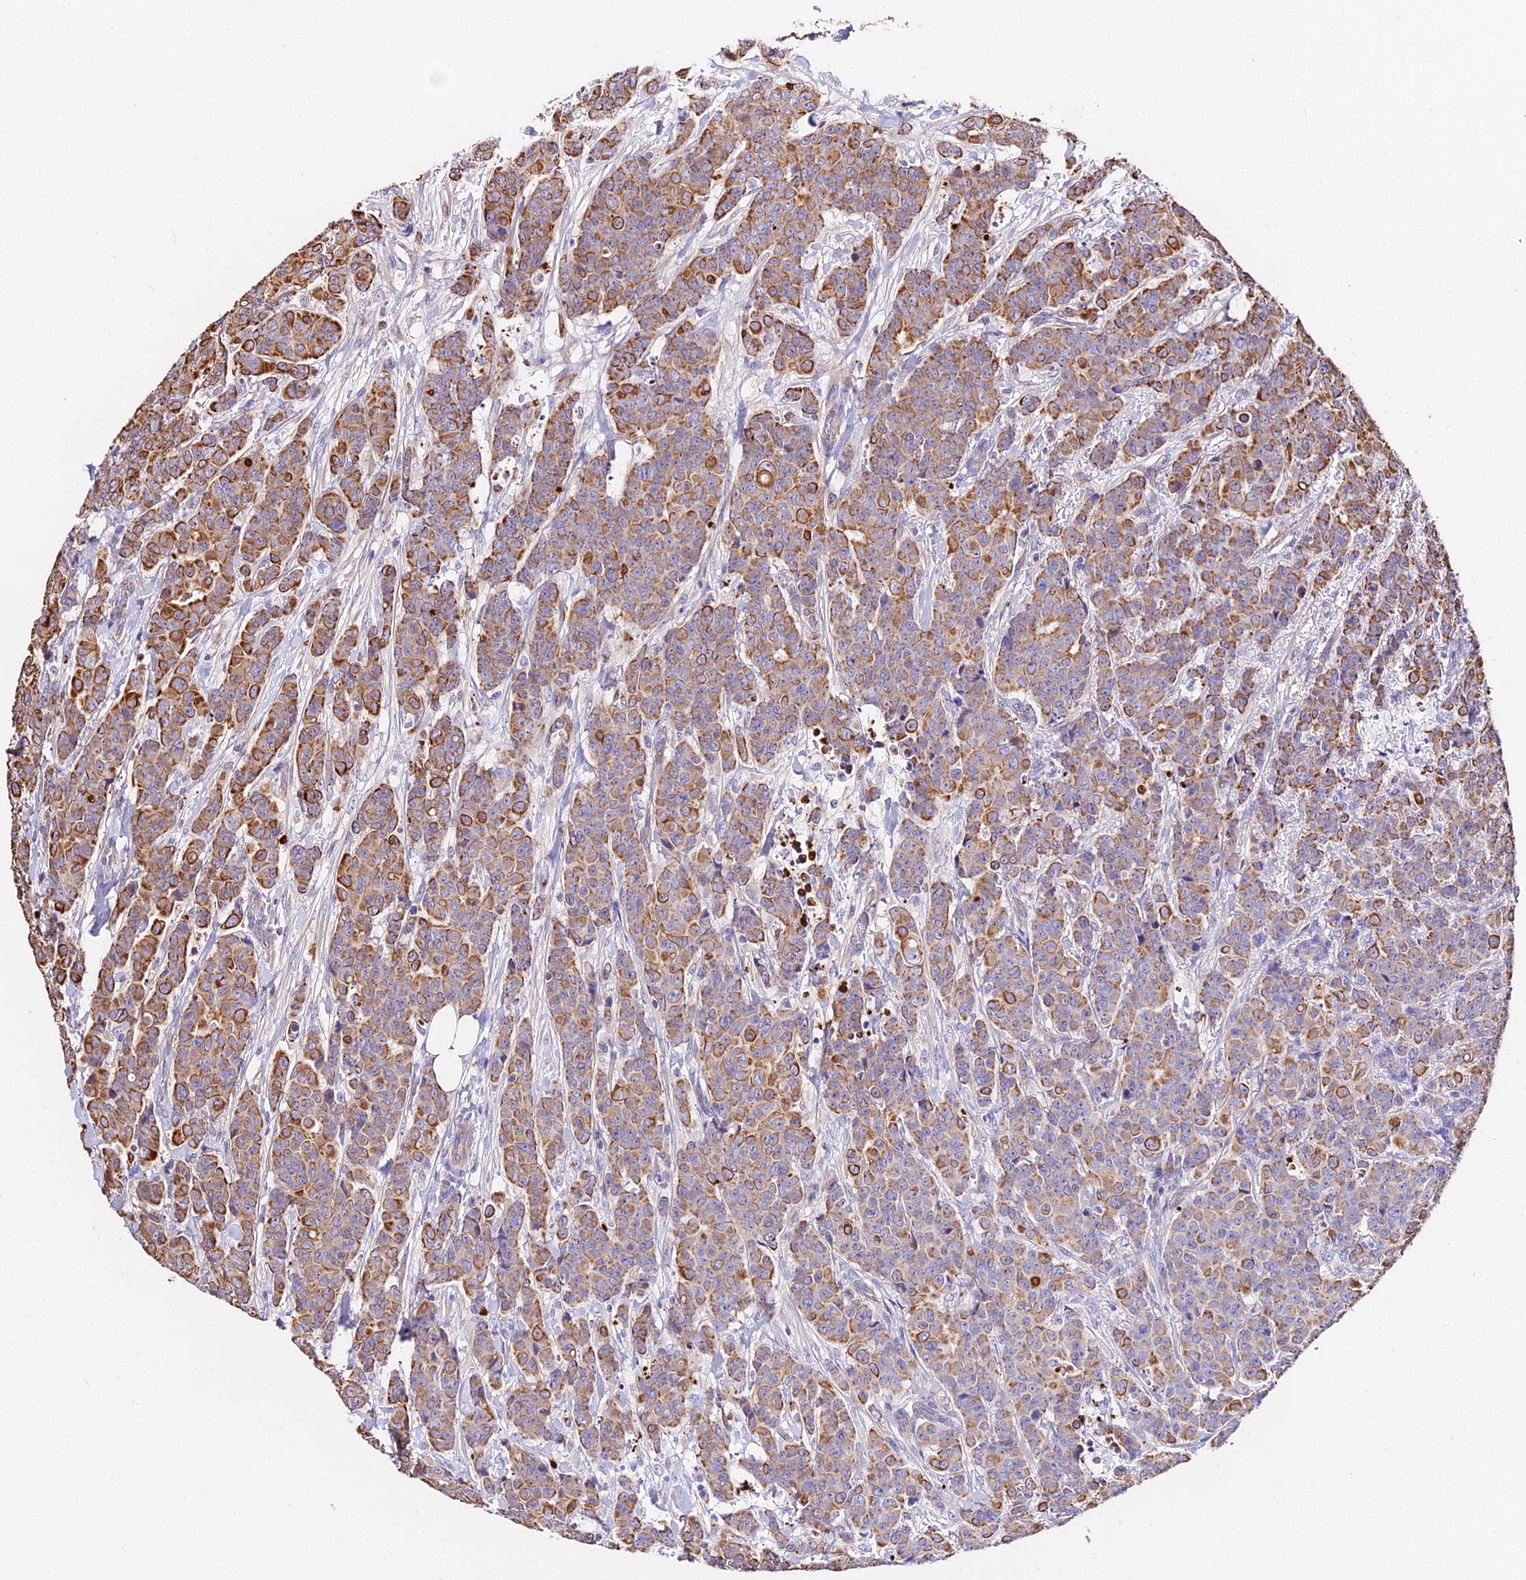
{"staining": {"intensity": "moderate", "quantity": ">75%", "location": "cytoplasmic/membranous"}, "tissue": "breast cancer", "cell_type": "Tumor cells", "image_type": "cancer", "snomed": [{"axis": "morphology", "description": "Duct carcinoma"}, {"axis": "topography", "description": "Breast"}], "caption": "Immunohistochemistry histopathology image of invasive ductal carcinoma (breast) stained for a protein (brown), which displays medium levels of moderate cytoplasmic/membranous positivity in about >75% of tumor cells.", "gene": "DAW1", "patient": {"sex": "female", "age": 40}}